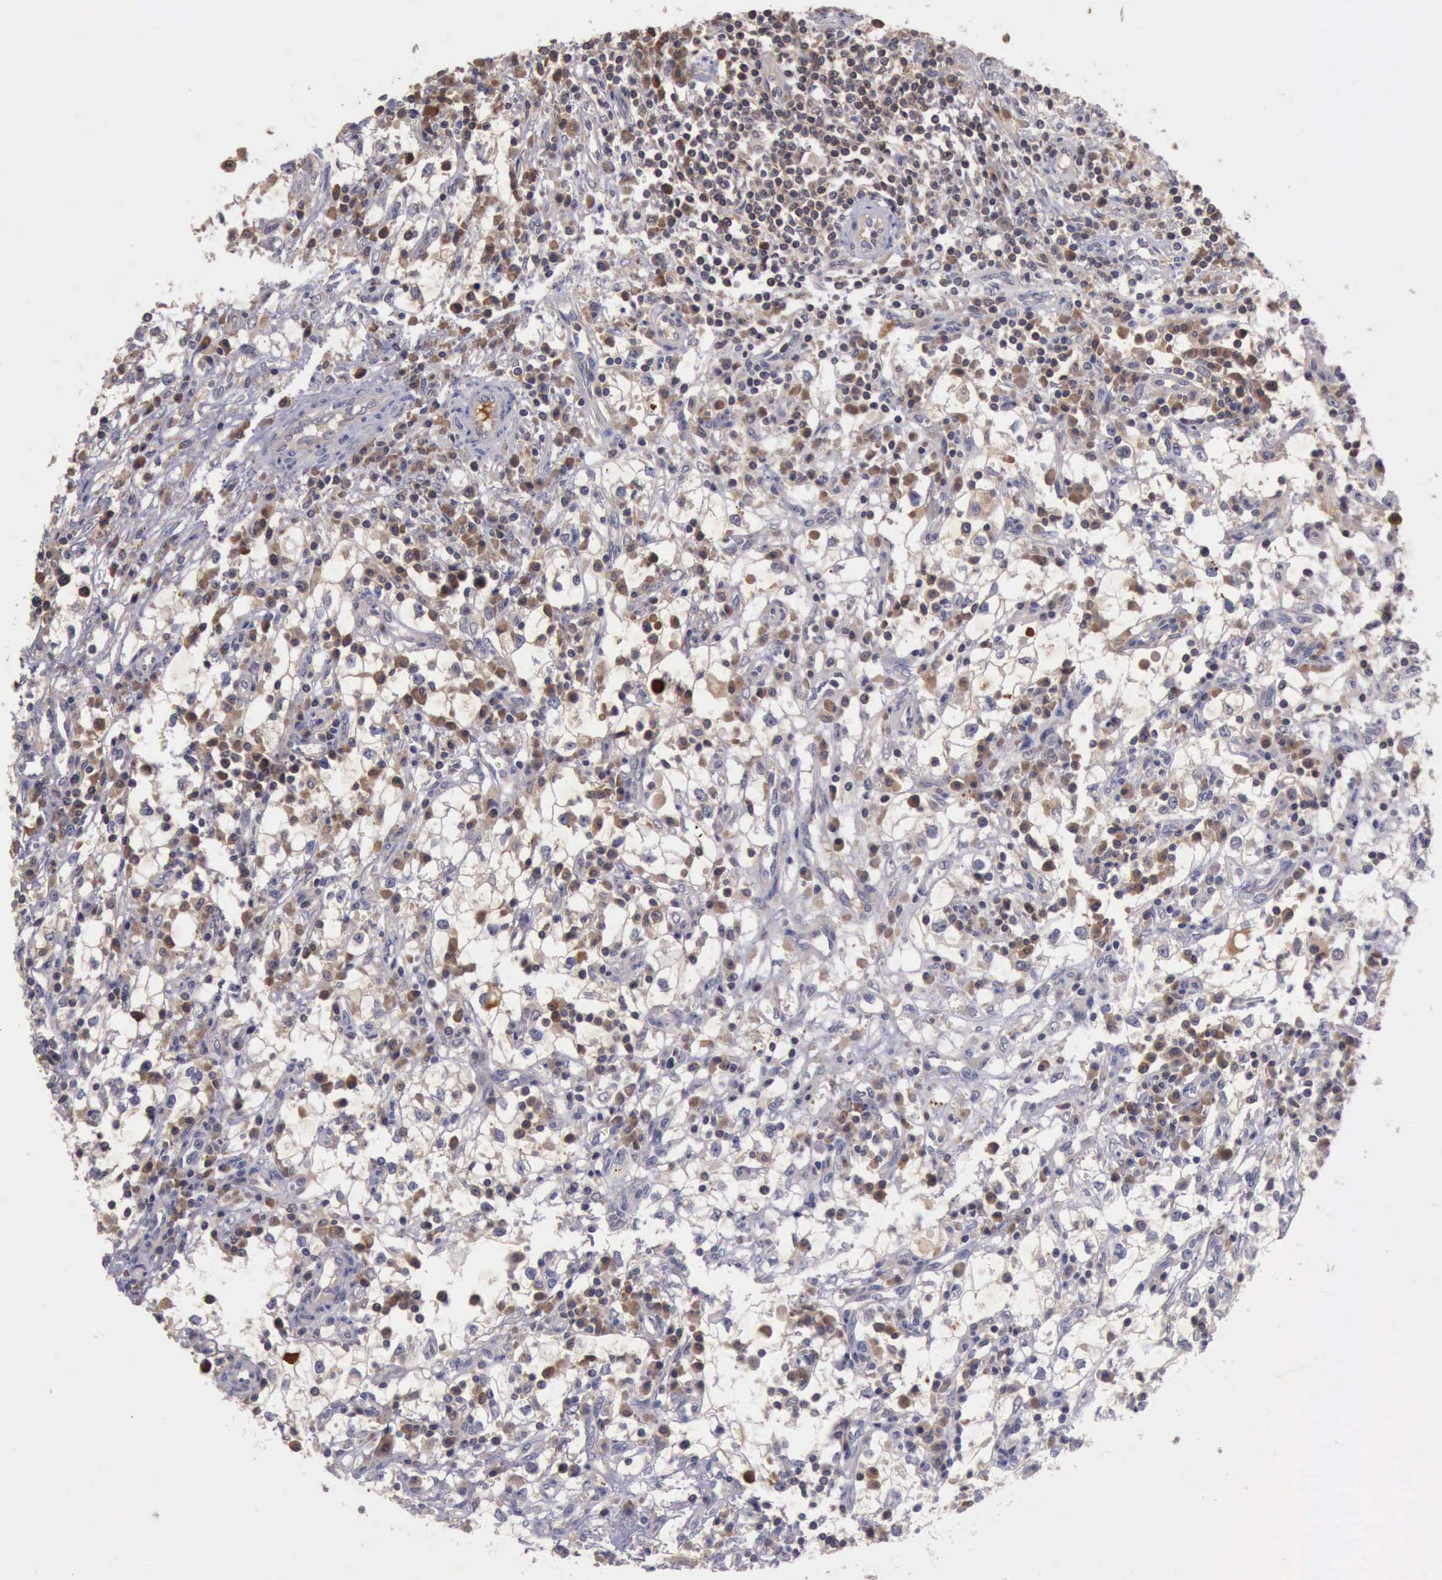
{"staining": {"intensity": "negative", "quantity": "none", "location": "none"}, "tissue": "renal cancer", "cell_type": "Tumor cells", "image_type": "cancer", "snomed": [{"axis": "morphology", "description": "Adenocarcinoma, NOS"}, {"axis": "topography", "description": "Kidney"}], "caption": "The histopathology image reveals no significant positivity in tumor cells of adenocarcinoma (renal).", "gene": "RAB39B", "patient": {"sex": "male", "age": 82}}